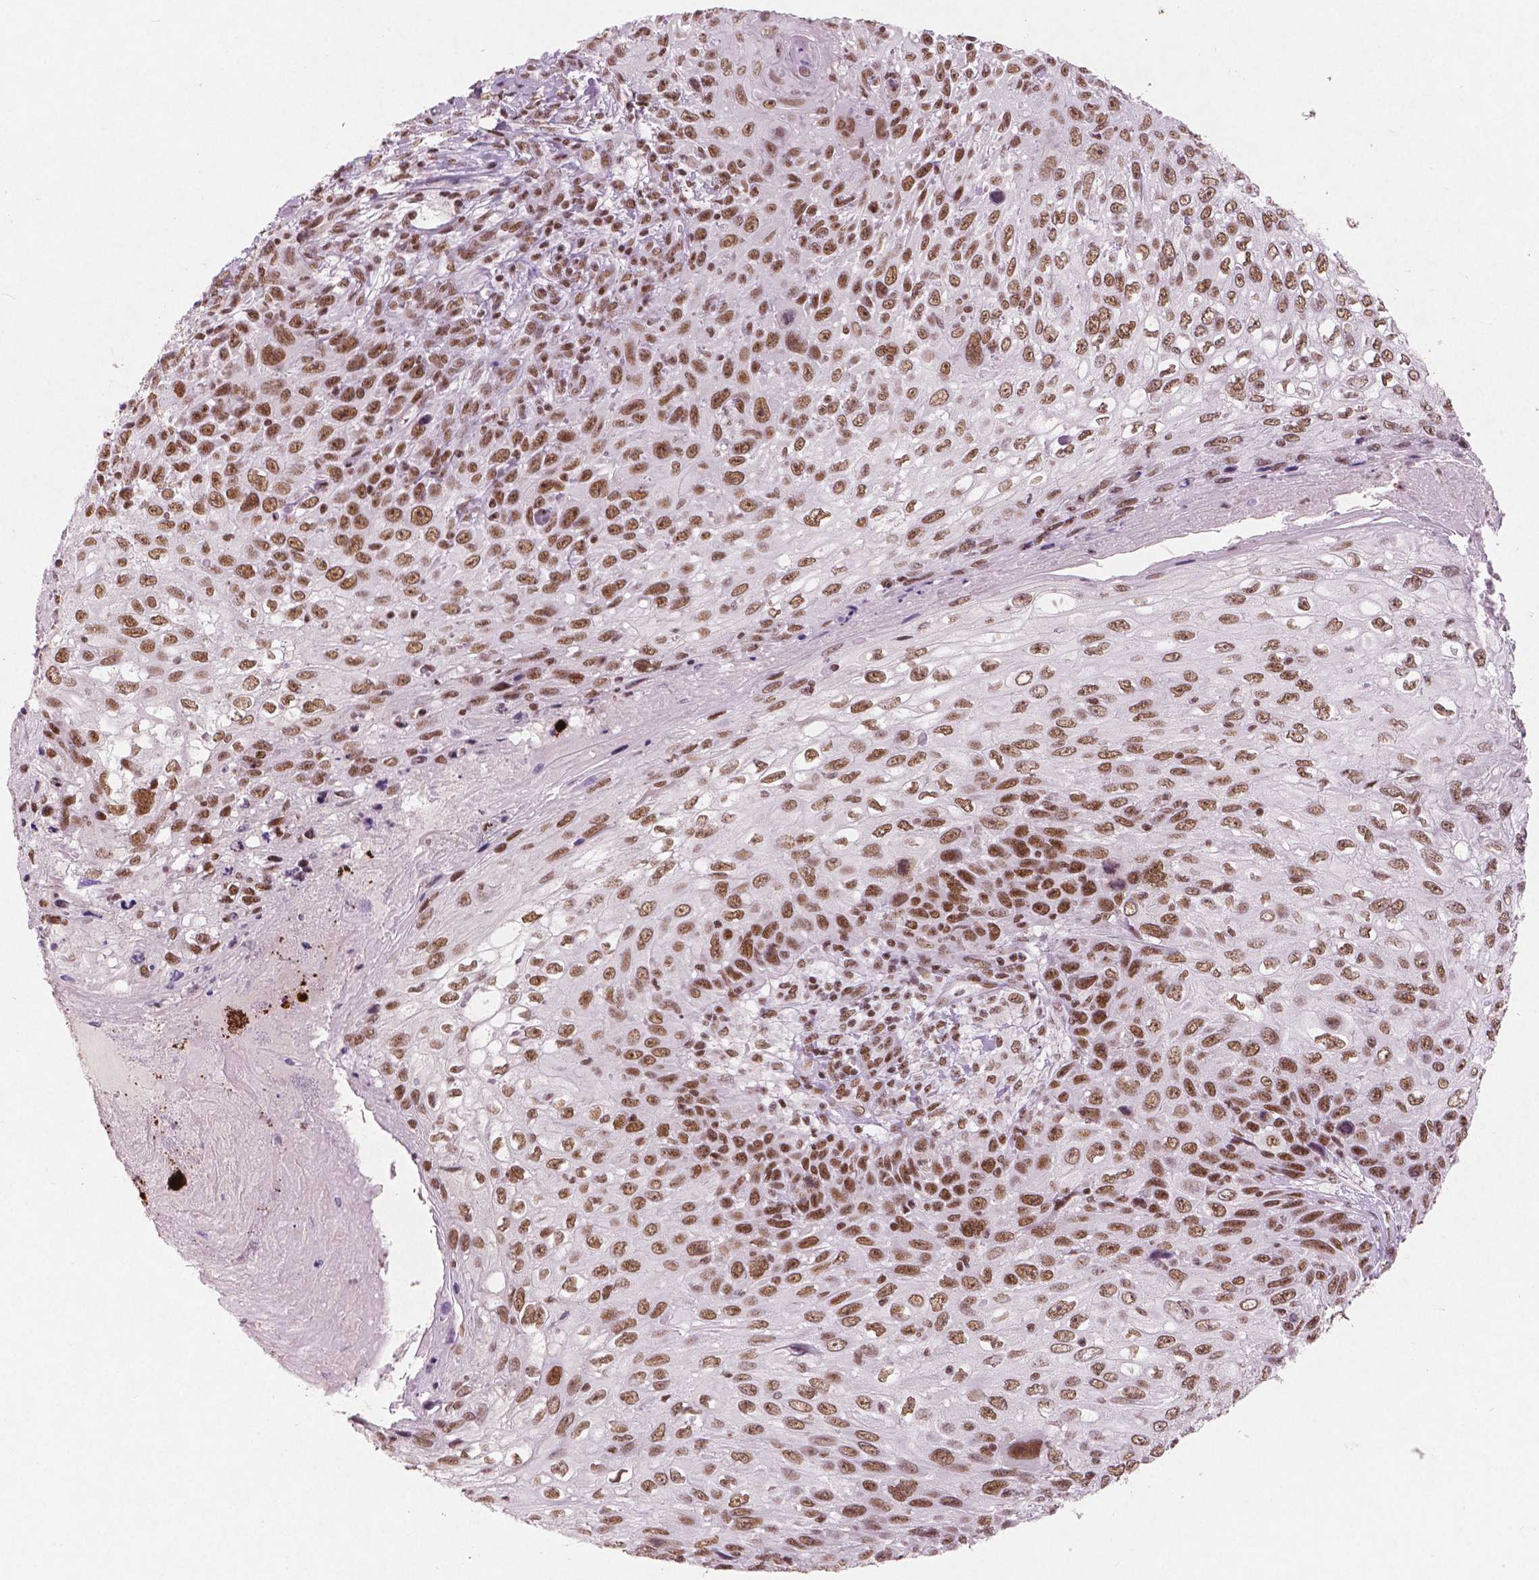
{"staining": {"intensity": "strong", "quantity": ">75%", "location": "nuclear"}, "tissue": "skin cancer", "cell_type": "Tumor cells", "image_type": "cancer", "snomed": [{"axis": "morphology", "description": "Squamous cell carcinoma, NOS"}, {"axis": "topography", "description": "Skin"}], "caption": "This micrograph displays IHC staining of human skin cancer, with high strong nuclear positivity in approximately >75% of tumor cells.", "gene": "BRD4", "patient": {"sex": "male", "age": 92}}